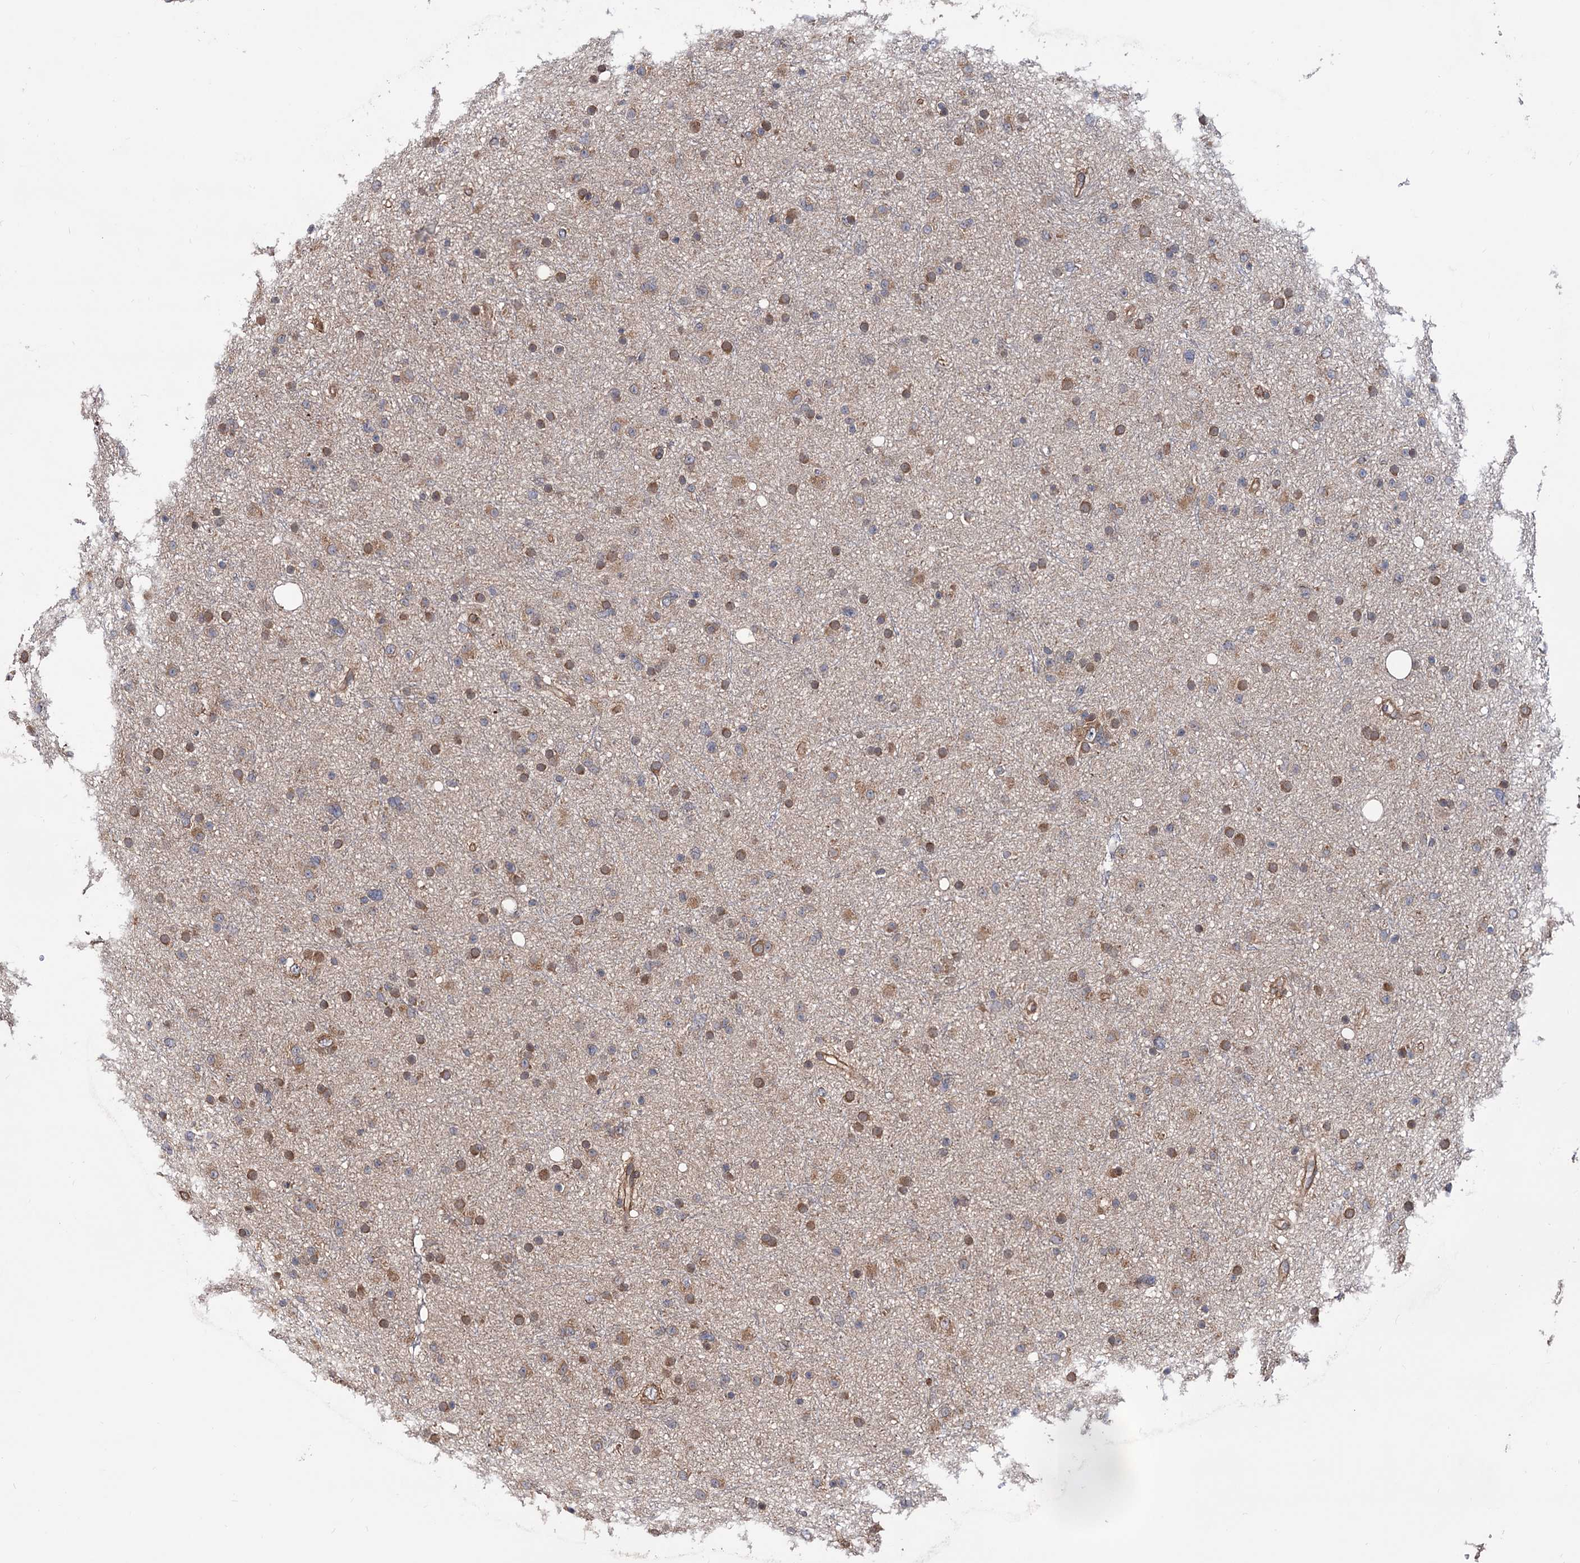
{"staining": {"intensity": "moderate", "quantity": "25%-75%", "location": "cytoplasmic/membranous"}, "tissue": "glioma", "cell_type": "Tumor cells", "image_type": "cancer", "snomed": [{"axis": "morphology", "description": "Glioma, malignant, Low grade"}, {"axis": "topography", "description": "Cerebral cortex"}], "caption": "This micrograph displays immunohistochemistry (IHC) staining of glioma, with medium moderate cytoplasmic/membranous staining in about 25%-75% of tumor cells.", "gene": "FERMT2", "patient": {"sex": "female", "age": 39}}